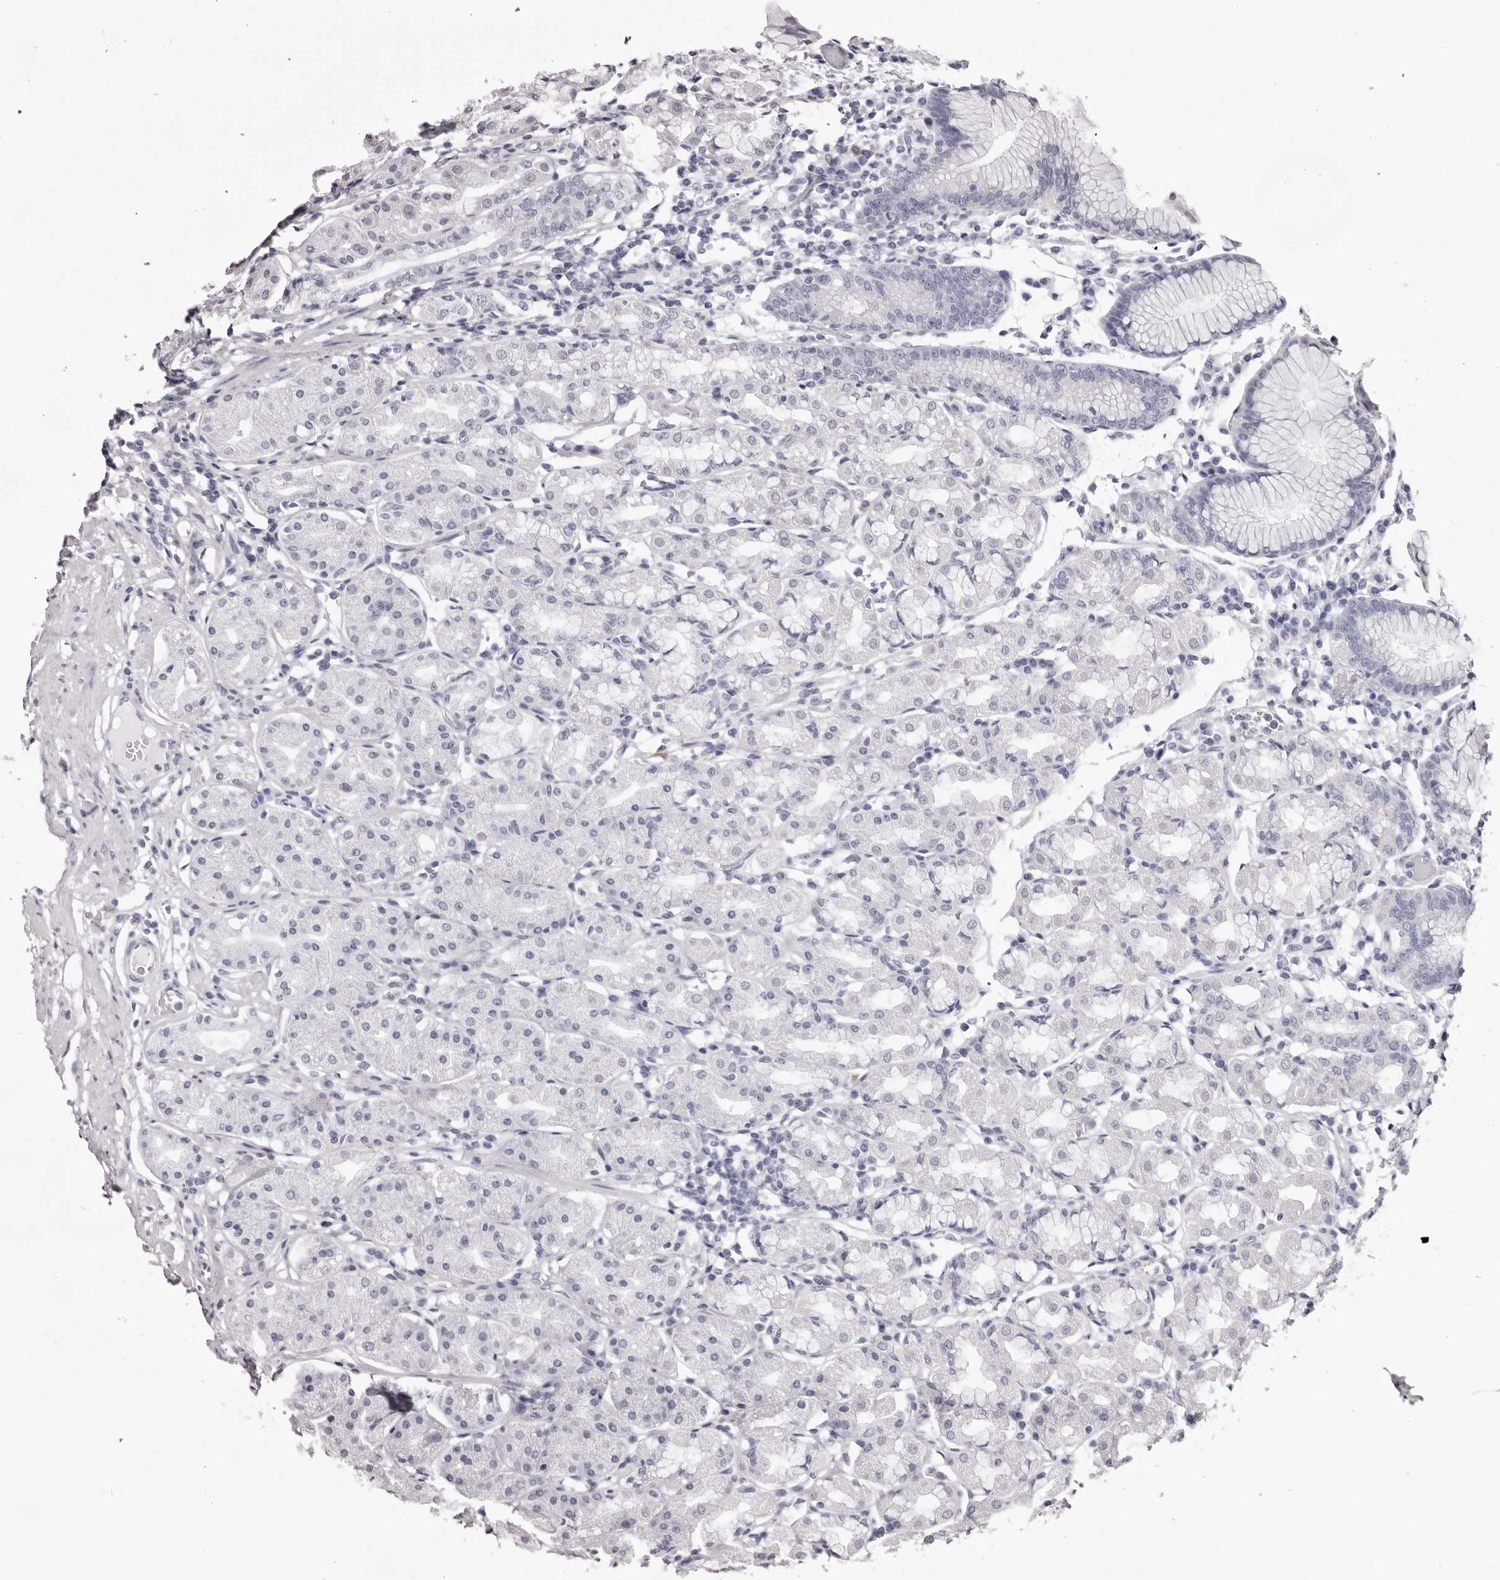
{"staining": {"intensity": "negative", "quantity": "none", "location": "none"}, "tissue": "stomach", "cell_type": "Glandular cells", "image_type": "normal", "snomed": [{"axis": "morphology", "description": "Normal tissue, NOS"}, {"axis": "topography", "description": "Stomach, lower"}], "caption": "Immunohistochemical staining of unremarkable human stomach reveals no significant expression in glandular cells. Nuclei are stained in blue.", "gene": "PEG10", "patient": {"sex": "female", "age": 56}}